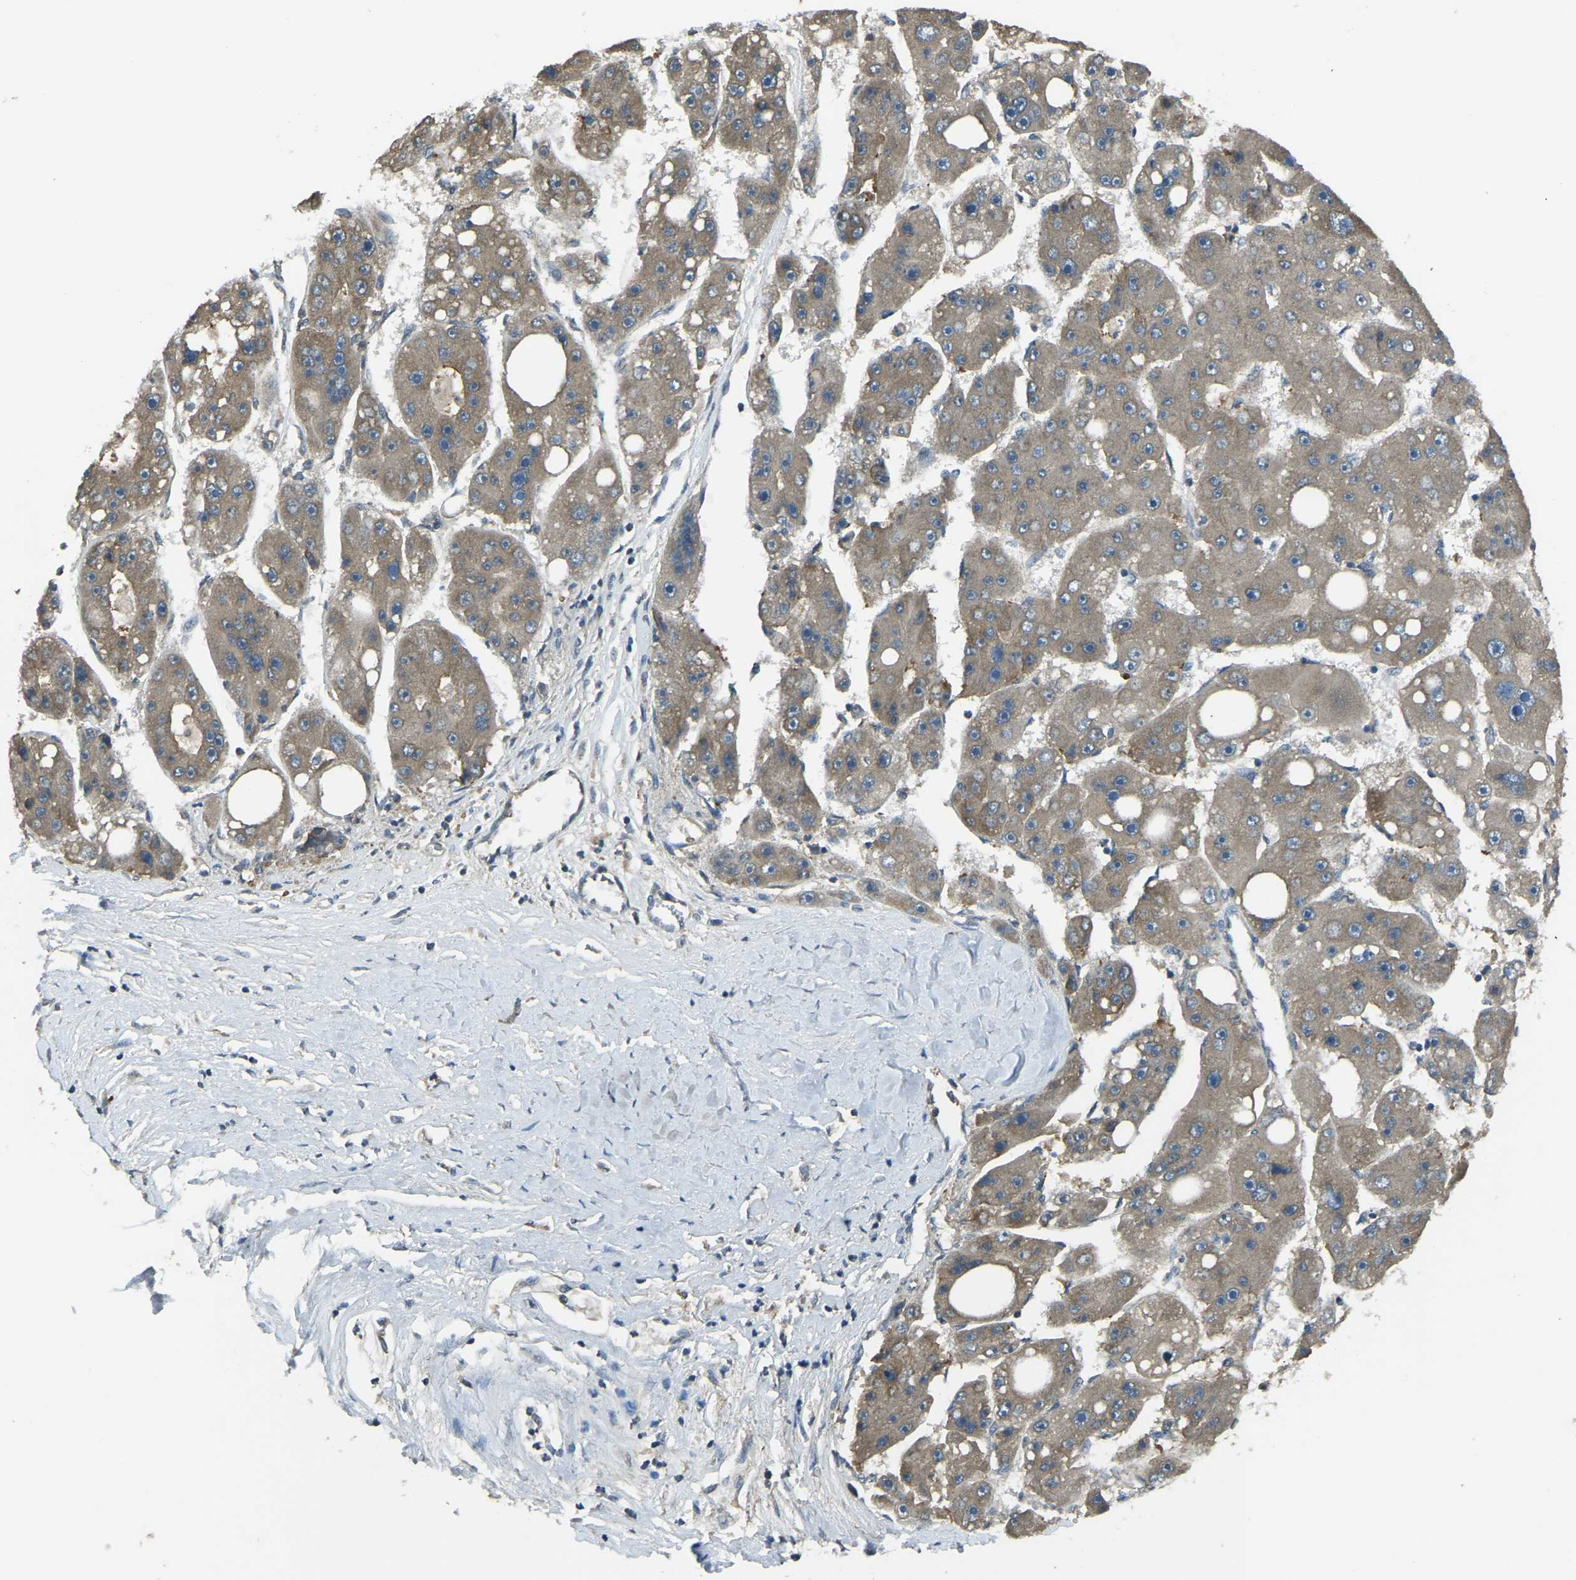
{"staining": {"intensity": "moderate", "quantity": ">75%", "location": "cytoplasmic/membranous"}, "tissue": "liver cancer", "cell_type": "Tumor cells", "image_type": "cancer", "snomed": [{"axis": "morphology", "description": "Carcinoma, Hepatocellular, NOS"}, {"axis": "topography", "description": "Liver"}], "caption": "Tumor cells show medium levels of moderate cytoplasmic/membranous positivity in about >75% of cells in human liver cancer. (IHC, brightfield microscopy, high magnification).", "gene": "AIMP1", "patient": {"sex": "female", "age": 61}}